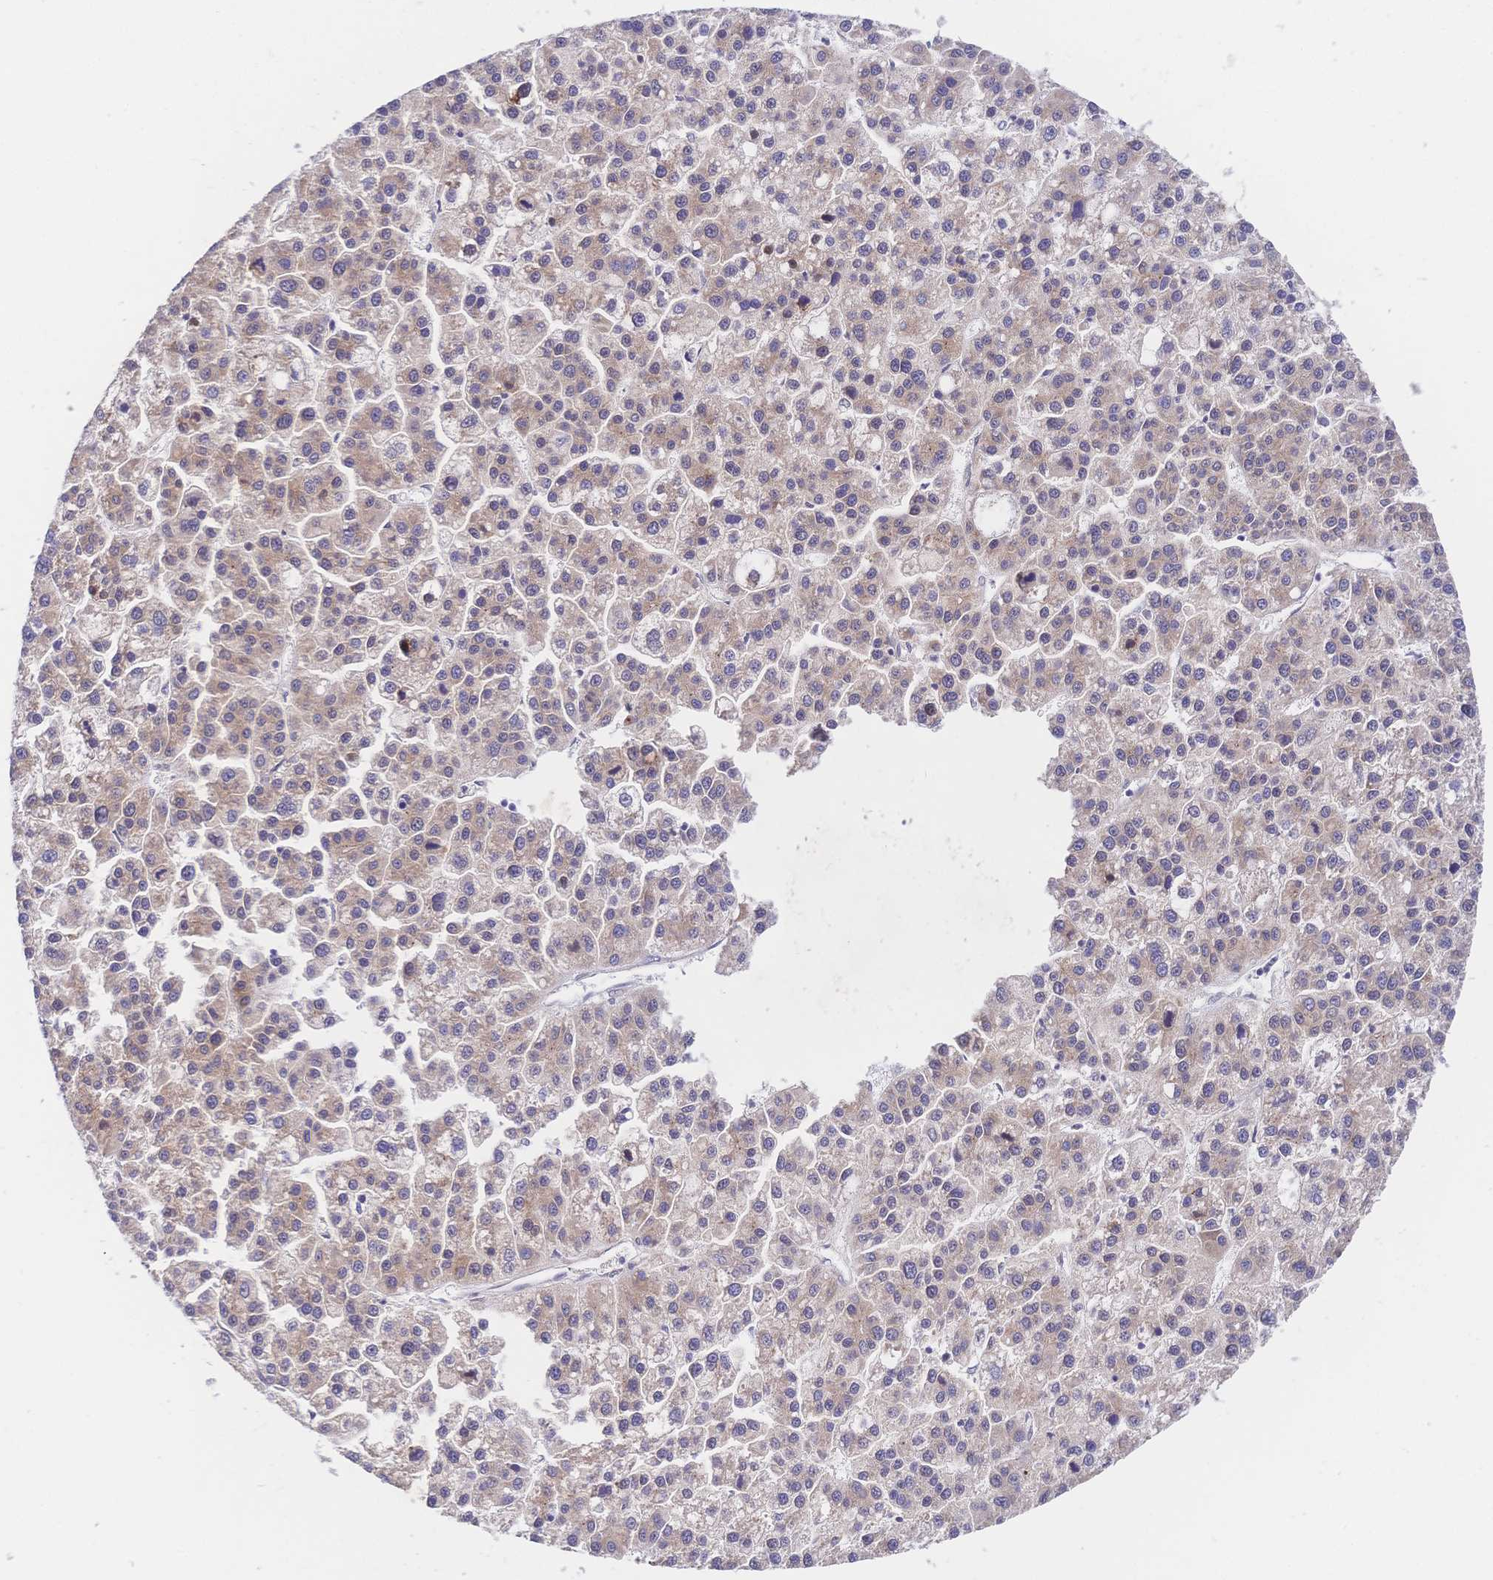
{"staining": {"intensity": "weak", "quantity": ">75%", "location": "cytoplasmic/membranous"}, "tissue": "liver cancer", "cell_type": "Tumor cells", "image_type": "cancer", "snomed": [{"axis": "morphology", "description": "Carcinoma, Hepatocellular, NOS"}, {"axis": "topography", "description": "Liver"}], "caption": "Weak cytoplasmic/membranous positivity for a protein is present in approximately >75% of tumor cells of hepatocellular carcinoma (liver) using immunohistochemistry (IHC).", "gene": "LMO4", "patient": {"sex": "female", "age": 58}}